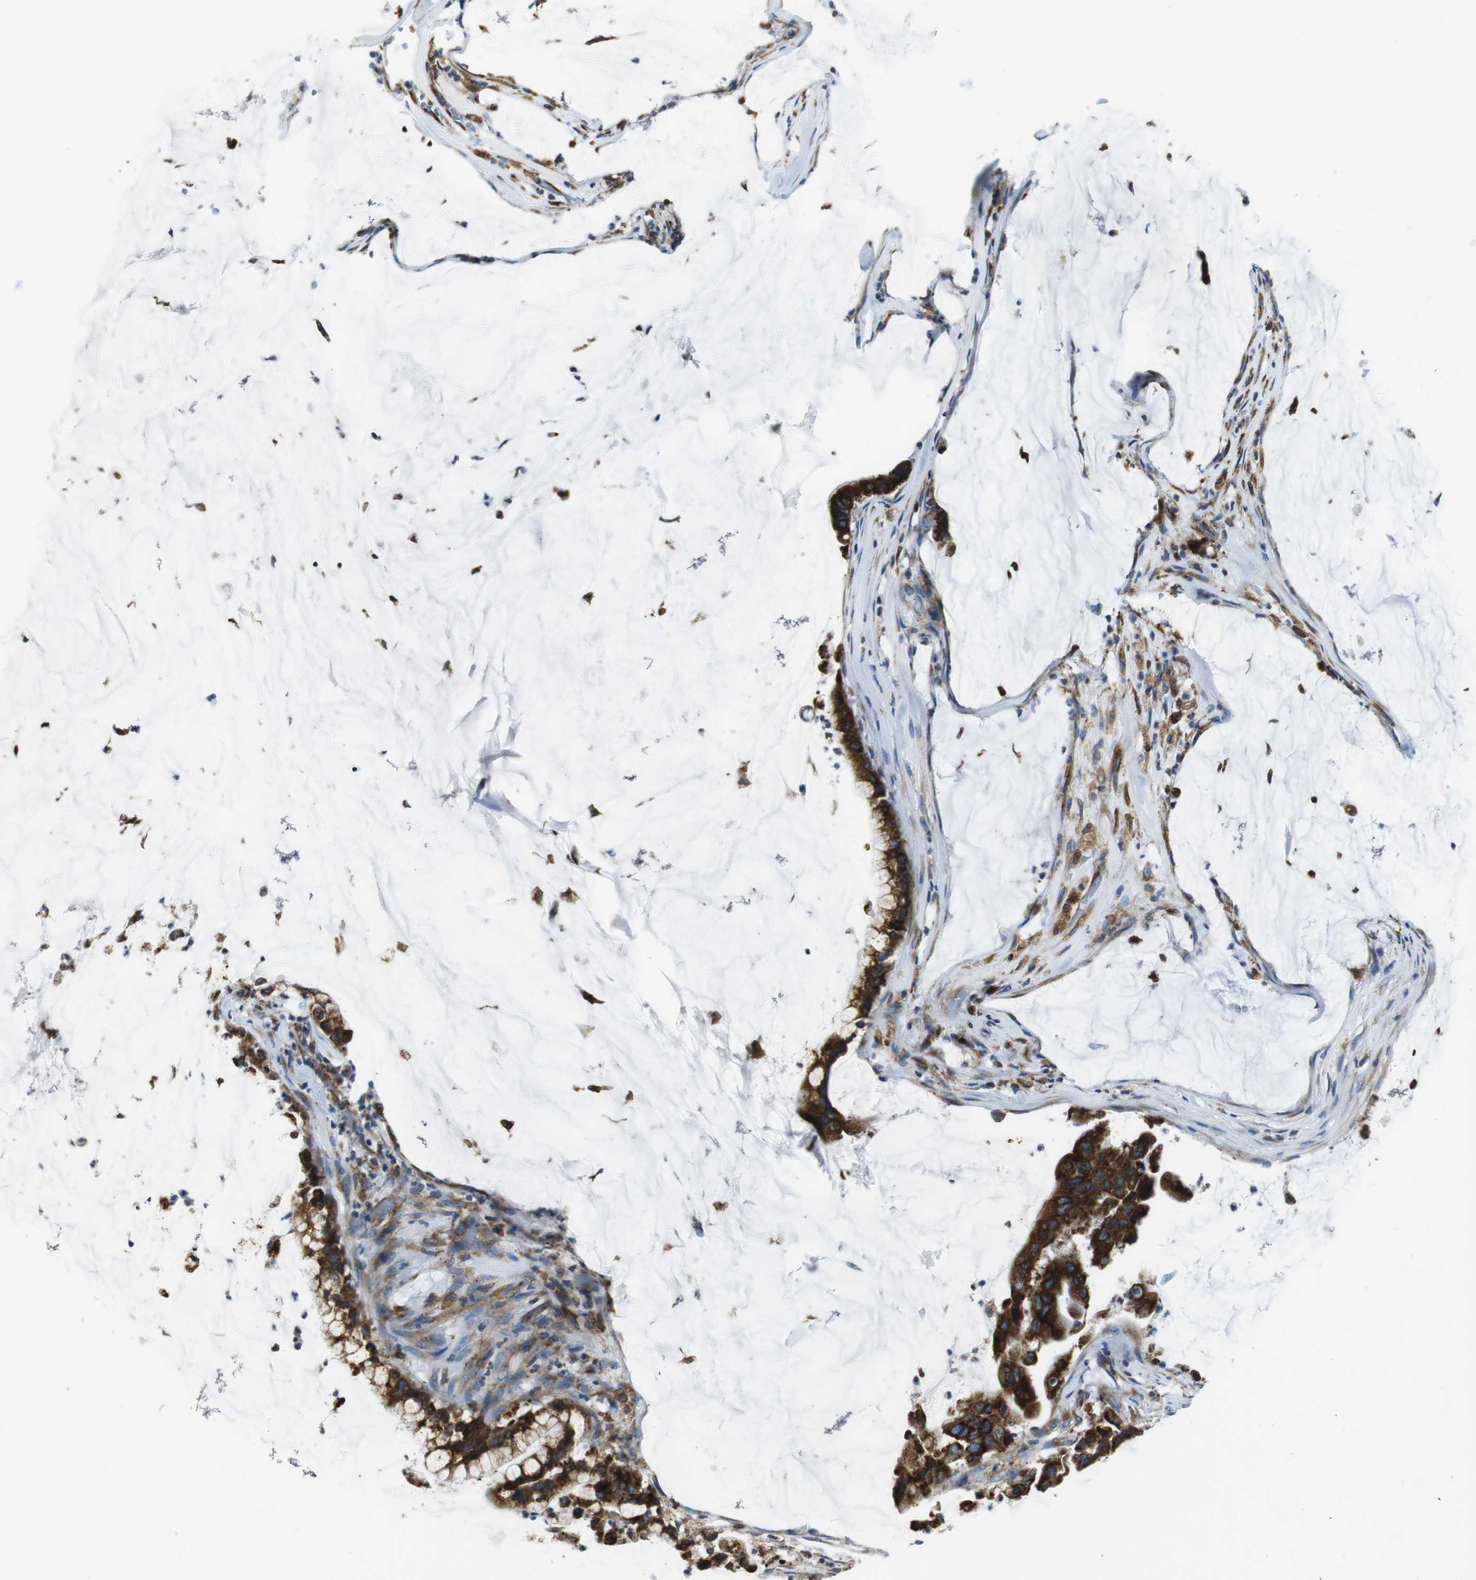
{"staining": {"intensity": "strong", "quantity": ">75%", "location": "cytoplasmic/membranous"}, "tissue": "pancreatic cancer", "cell_type": "Tumor cells", "image_type": "cancer", "snomed": [{"axis": "morphology", "description": "Adenocarcinoma, NOS"}, {"axis": "topography", "description": "Pancreas"}], "caption": "IHC micrograph of neoplastic tissue: human pancreatic adenocarcinoma stained using immunohistochemistry reveals high levels of strong protein expression localized specifically in the cytoplasmic/membranous of tumor cells, appearing as a cytoplasmic/membranous brown color.", "gene": "UGGT1", "patient": {"sex": "male", "age": 41}}